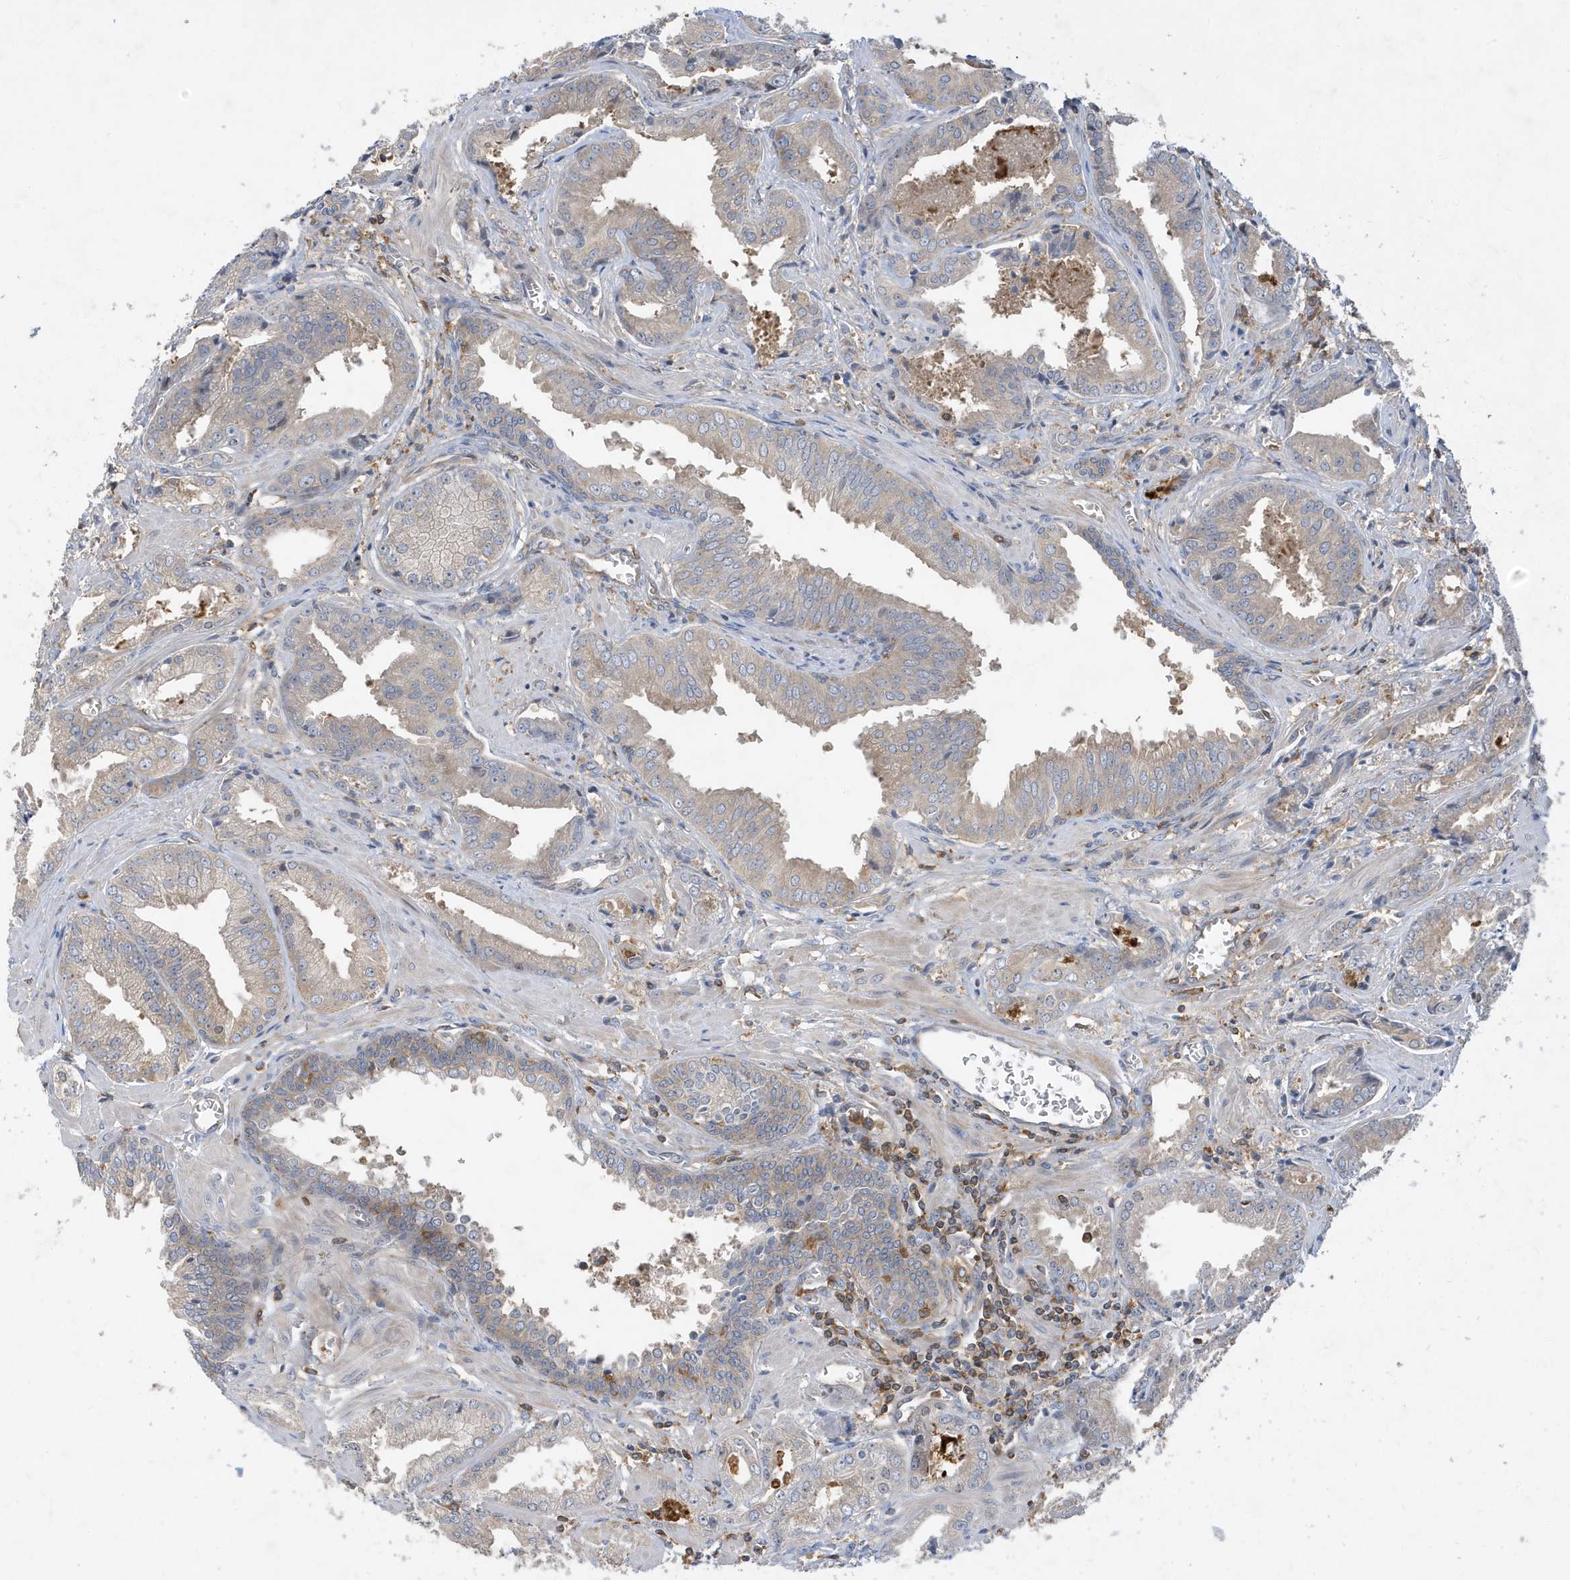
{"staining": {"intensity": "weak", "quantity": ">75%", "location": "cytoplasmic/membranous"}, "tissue": "prostate cancer", "cell_type": "Tumor cells", "image_type": "cancer", "snomed": [{"axis": "morphology", "description": "Adenocarcinoma, Low grade"}, {"axis": "topography", "description": "Prostate"}], "caption": "A histopathology image showing weak cytoplasmic/membranous positivity in approximately >75% of tumor cells in prostate cancer, as visualized by brown immunohistochemical staining.", "gene": "LAPTM4A", "patient": {"sex": "male", "age": 67}}